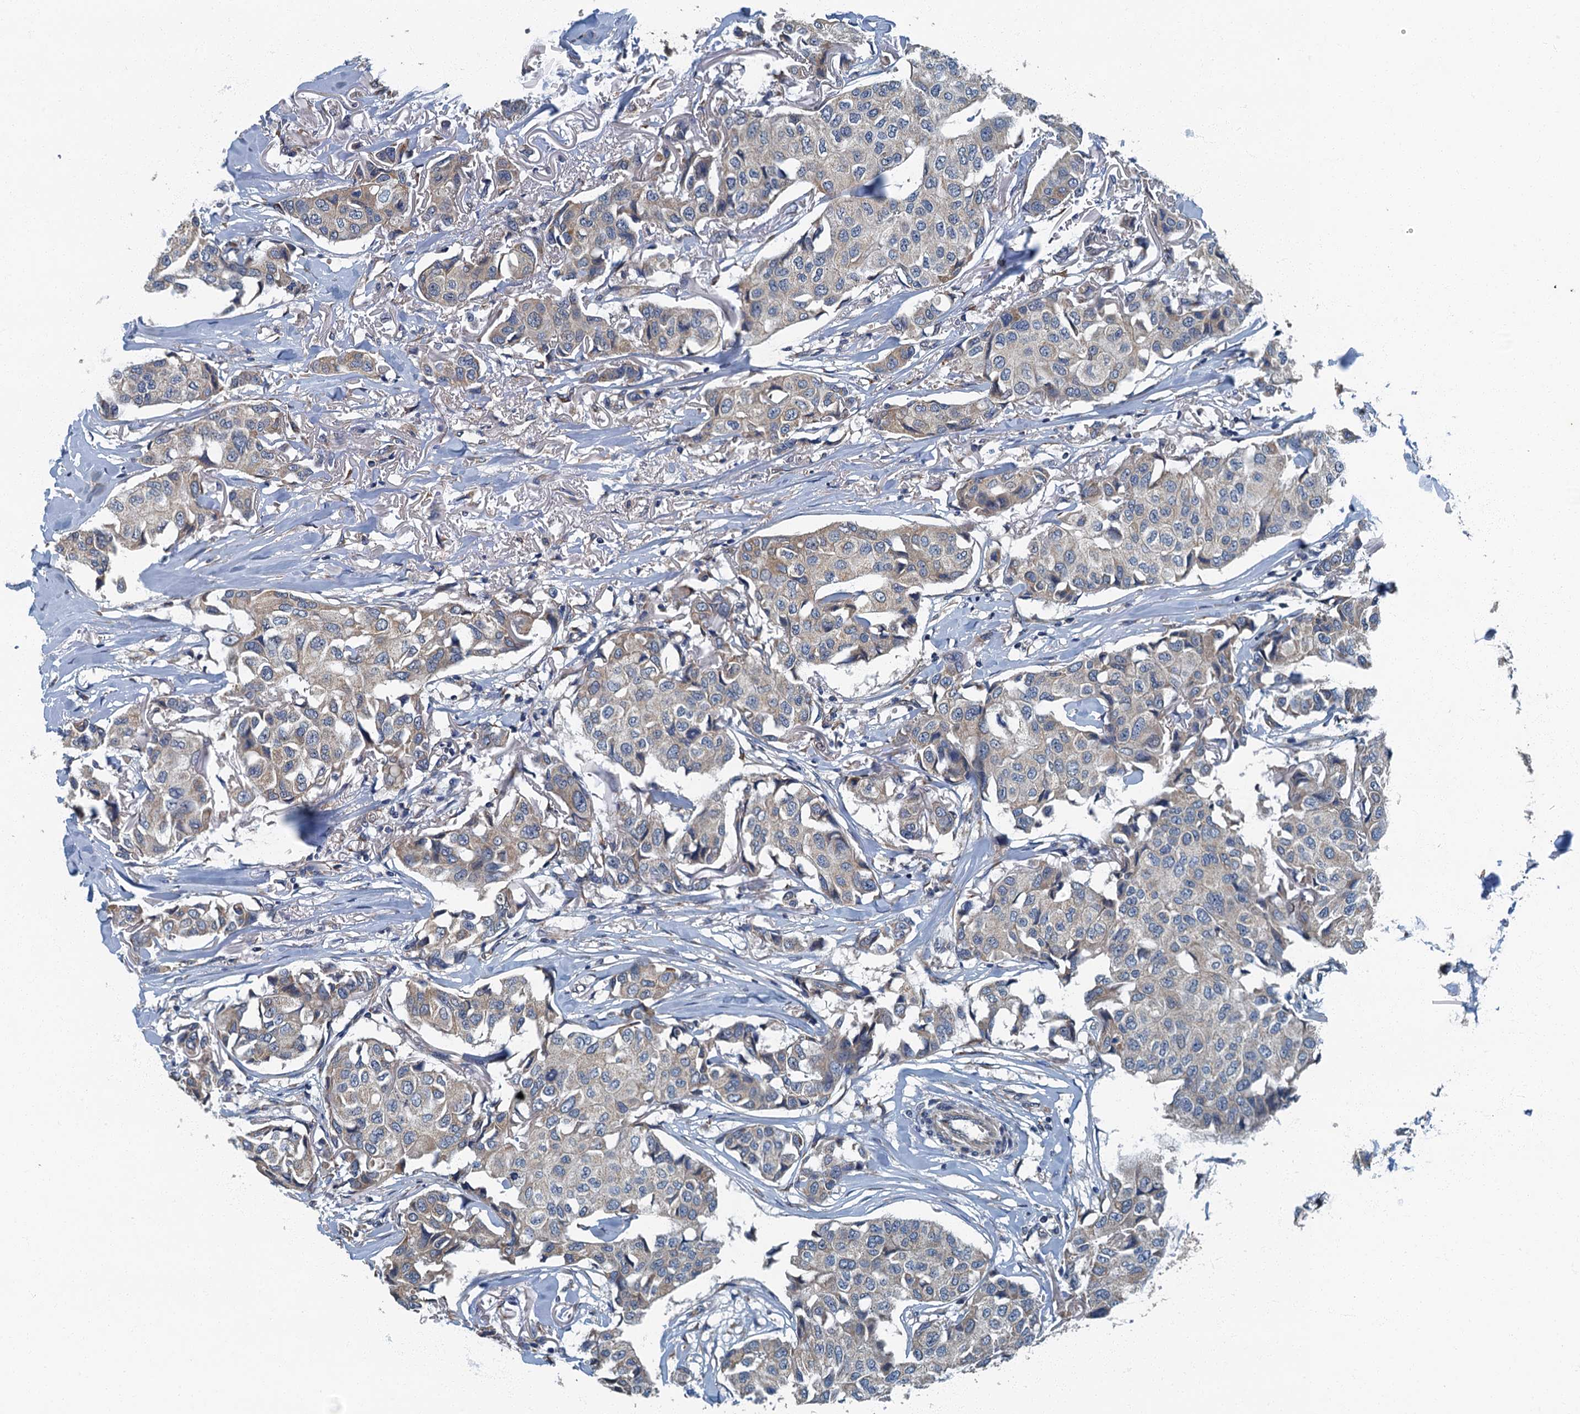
{"staining": {"intensity": "negative", "quantity": "none", "location": "none"}, "tissue": "breast cancer", "cell_type": "Tumor cells", "image_type": "cancer", "snomed": [{"axis": "morphology", "description": "Duct carcinoma"}, {"axis": "topography", "description": "Breast"}], "caption": "IHC photomicrograph of breast cancer (intraductal carcinoma) stained for a protein (brown), which displays no staining in tumor cells. The staining was performed using DAB (3,3'-diaminobenzidine) to visualize the protein expression in brown, while the nuclei were stained in blue with hematoxylin (Magnification: 20x).", "gene": "DDX49", "patient": {"sex": "female", "age": 80}}